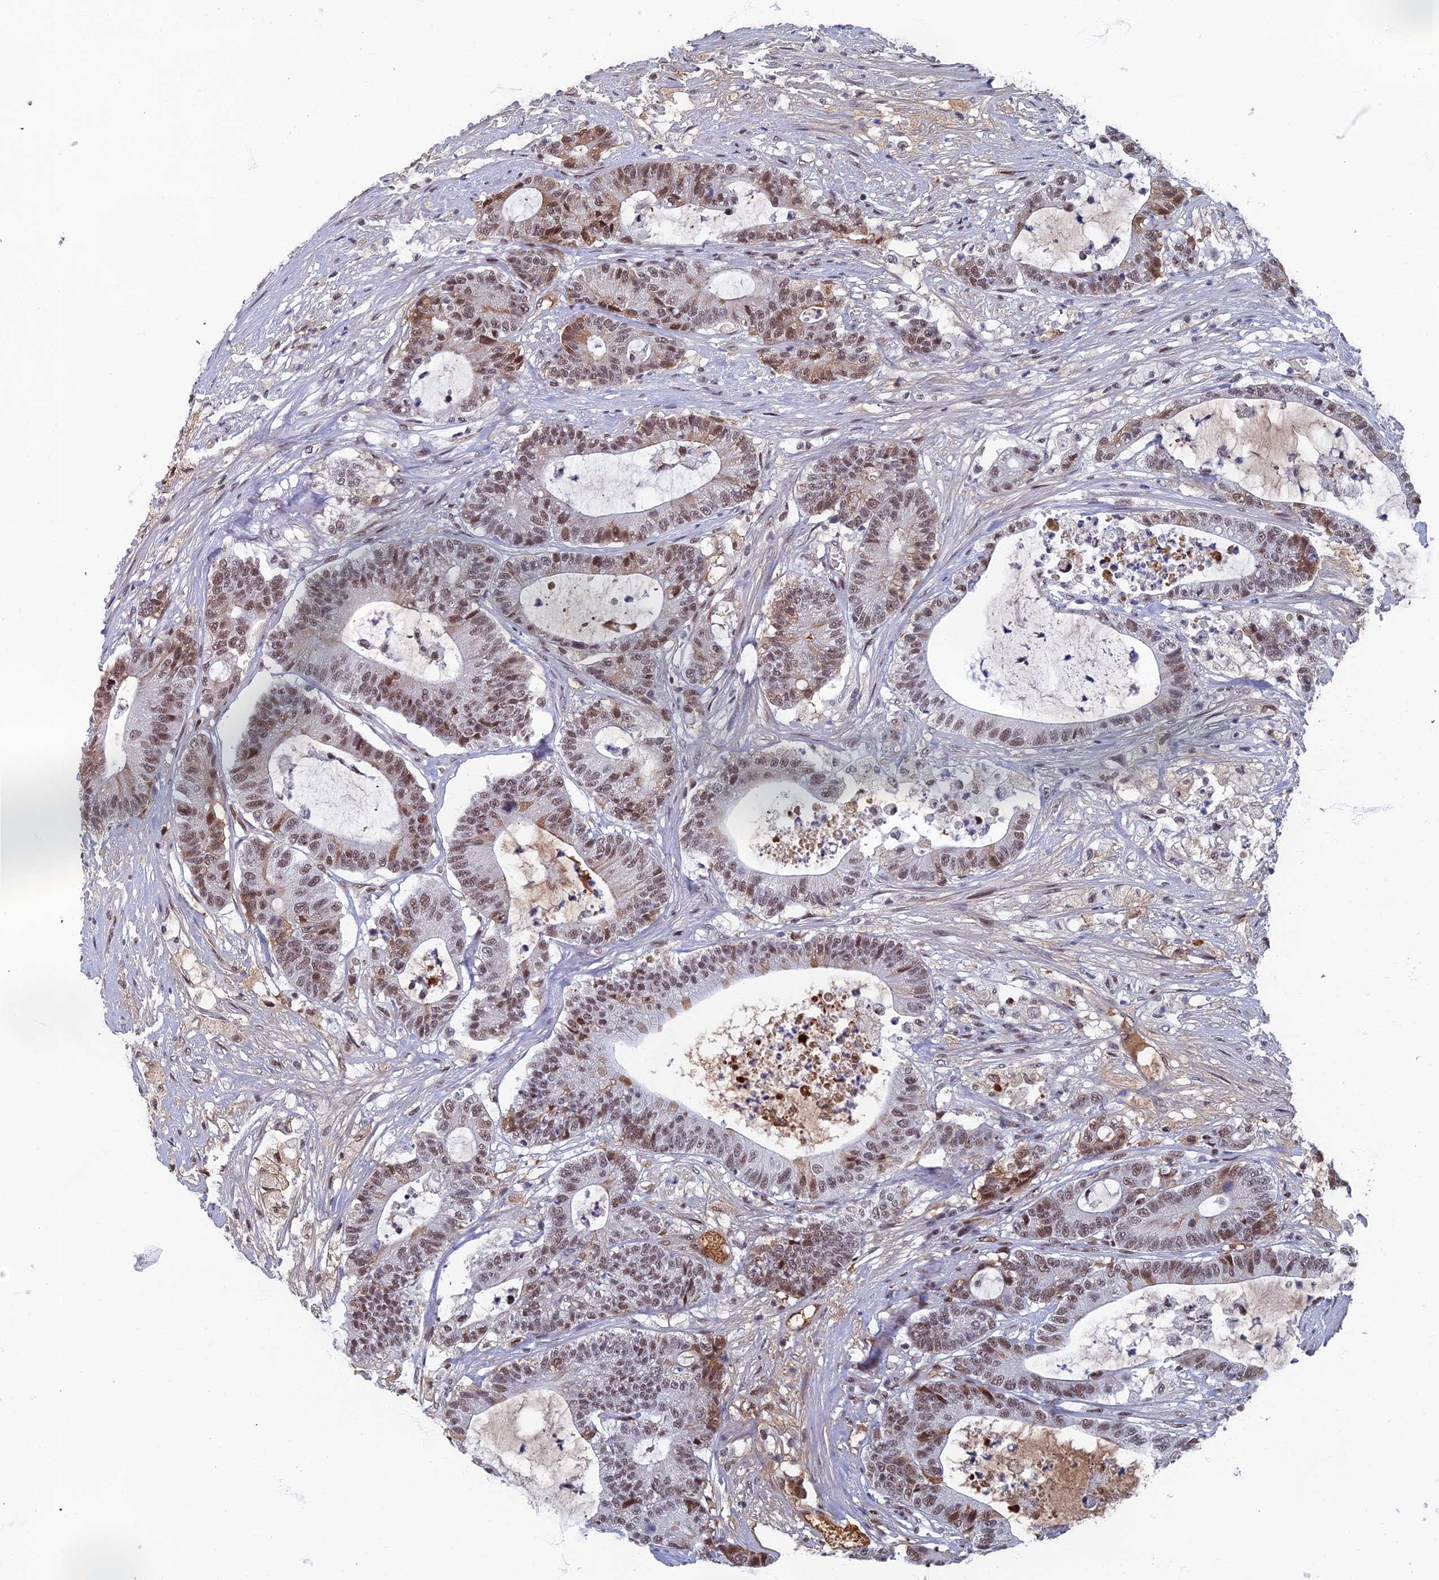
{"staining": {"intensity": "moderate", "quantity": ">75%", "location": "nuclear"}, "tissue": "colorectal cancer", "cell_type": "Tumor cells", "image_type": "cancer", "snomed": [{"axis": "morphology", "description": "Adenocarcinoma, NOS"}, {"axis": "topography", "description": "Colon"}], "caption": "About >75% of tumor cells in human colorectal adenocarcinoma reveal moderate nuclear protein positivity as visualized by brown immunohistochemical staining.", "gene": "TAF13", "patient": {"sex": "female", "age": 84}}